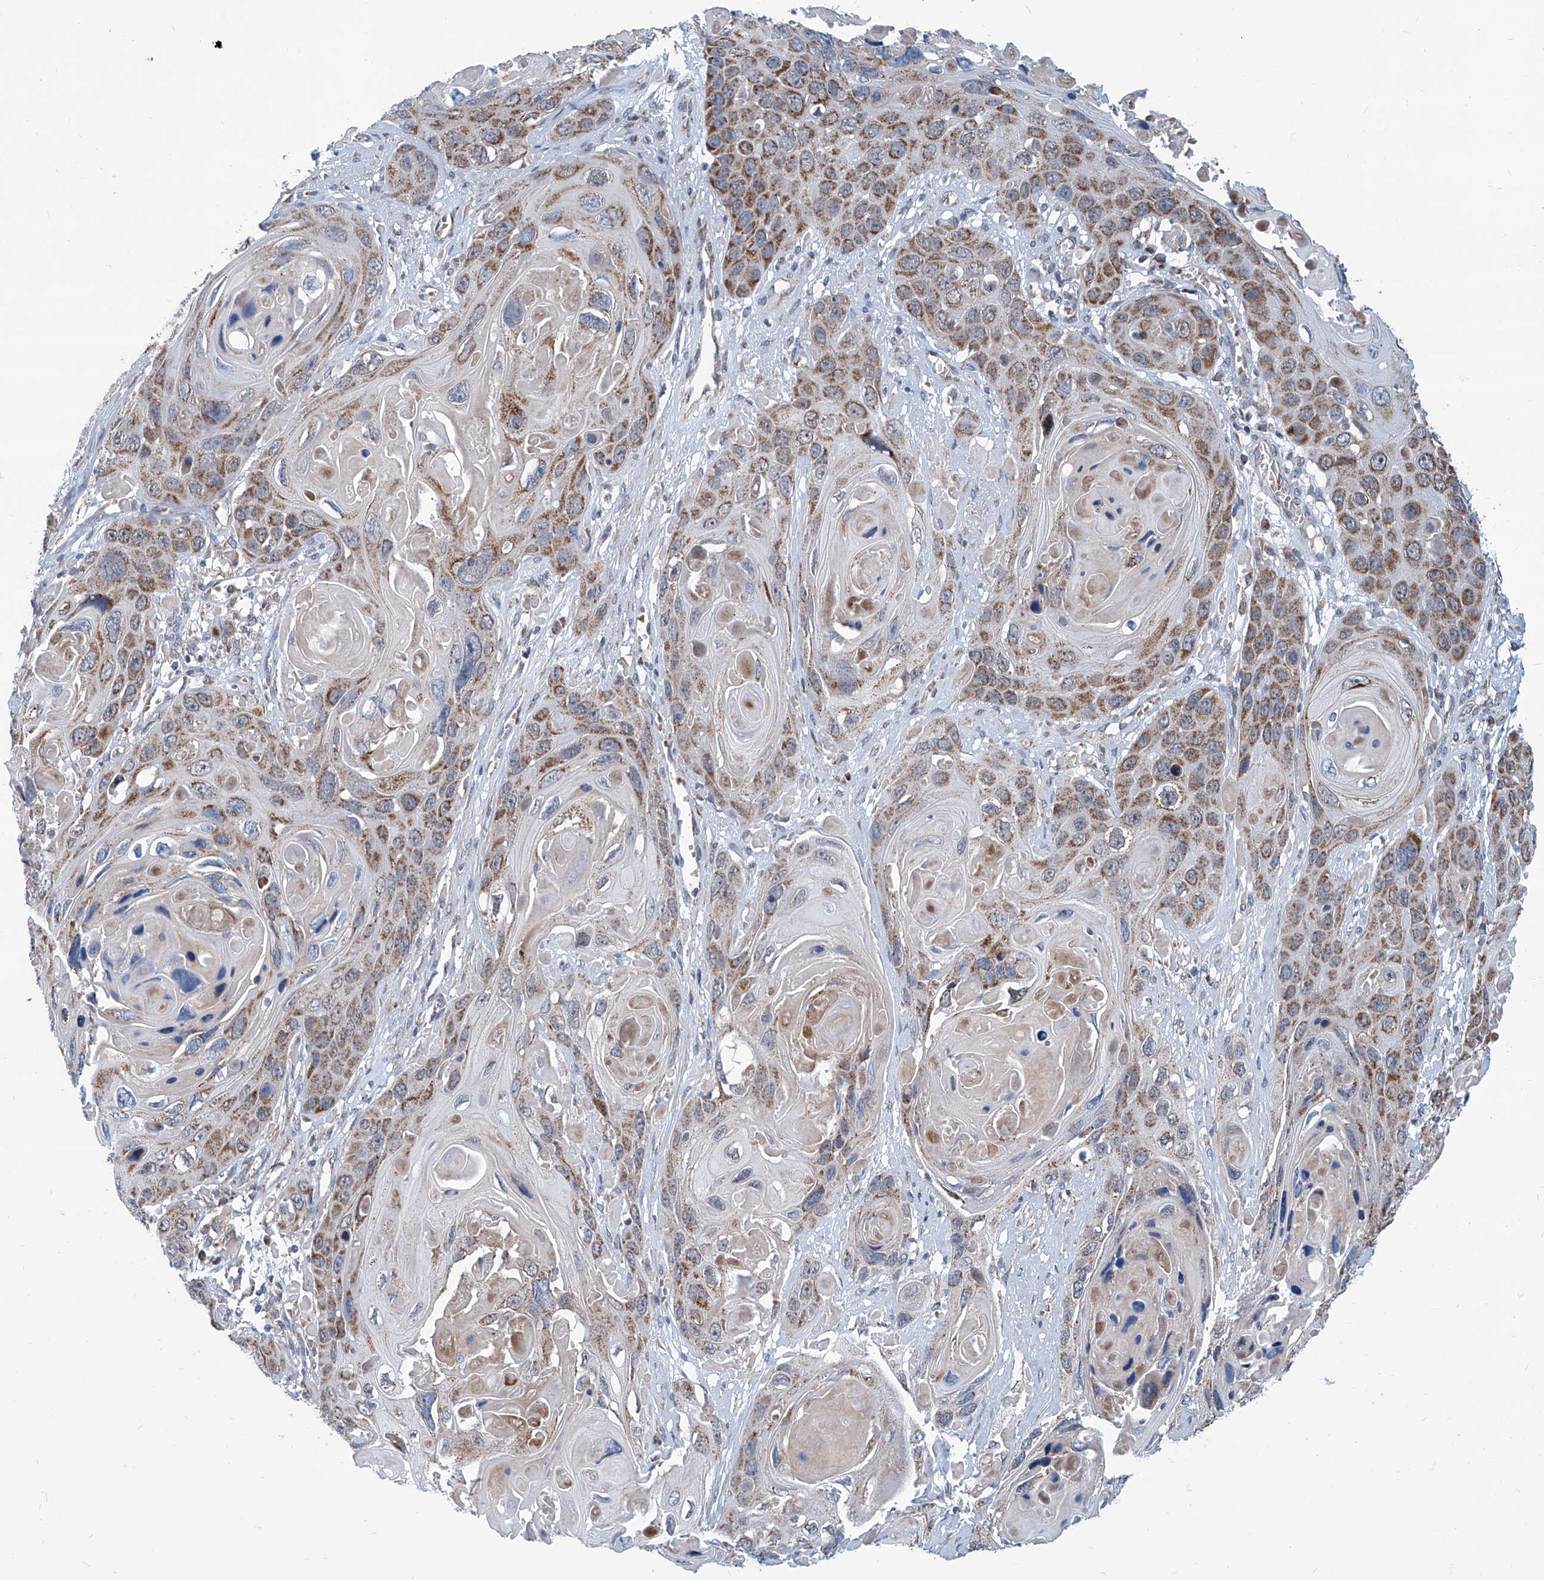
{"staining": {"intensity": "moderate", "quantity": ">75%", "location": "cytoplasmic/membranous"}, "tissue": "skin cancer", "cell_type": "Tumor cells", "image_type": "cancer", "snomed": [{"axis": "morphology", "description": "Squamous cell carcinoma, NOS"}, {"axis": "topography", "description": "Skin"}], "caption": "Tumor cells show medium levels of moderate cytoplasmic/membranous expression in approximately >75% of cells in skin cancer (squamous cell carcinoma).", "gene": "USP48", "patient": {"sex": "male", "age": 55}}